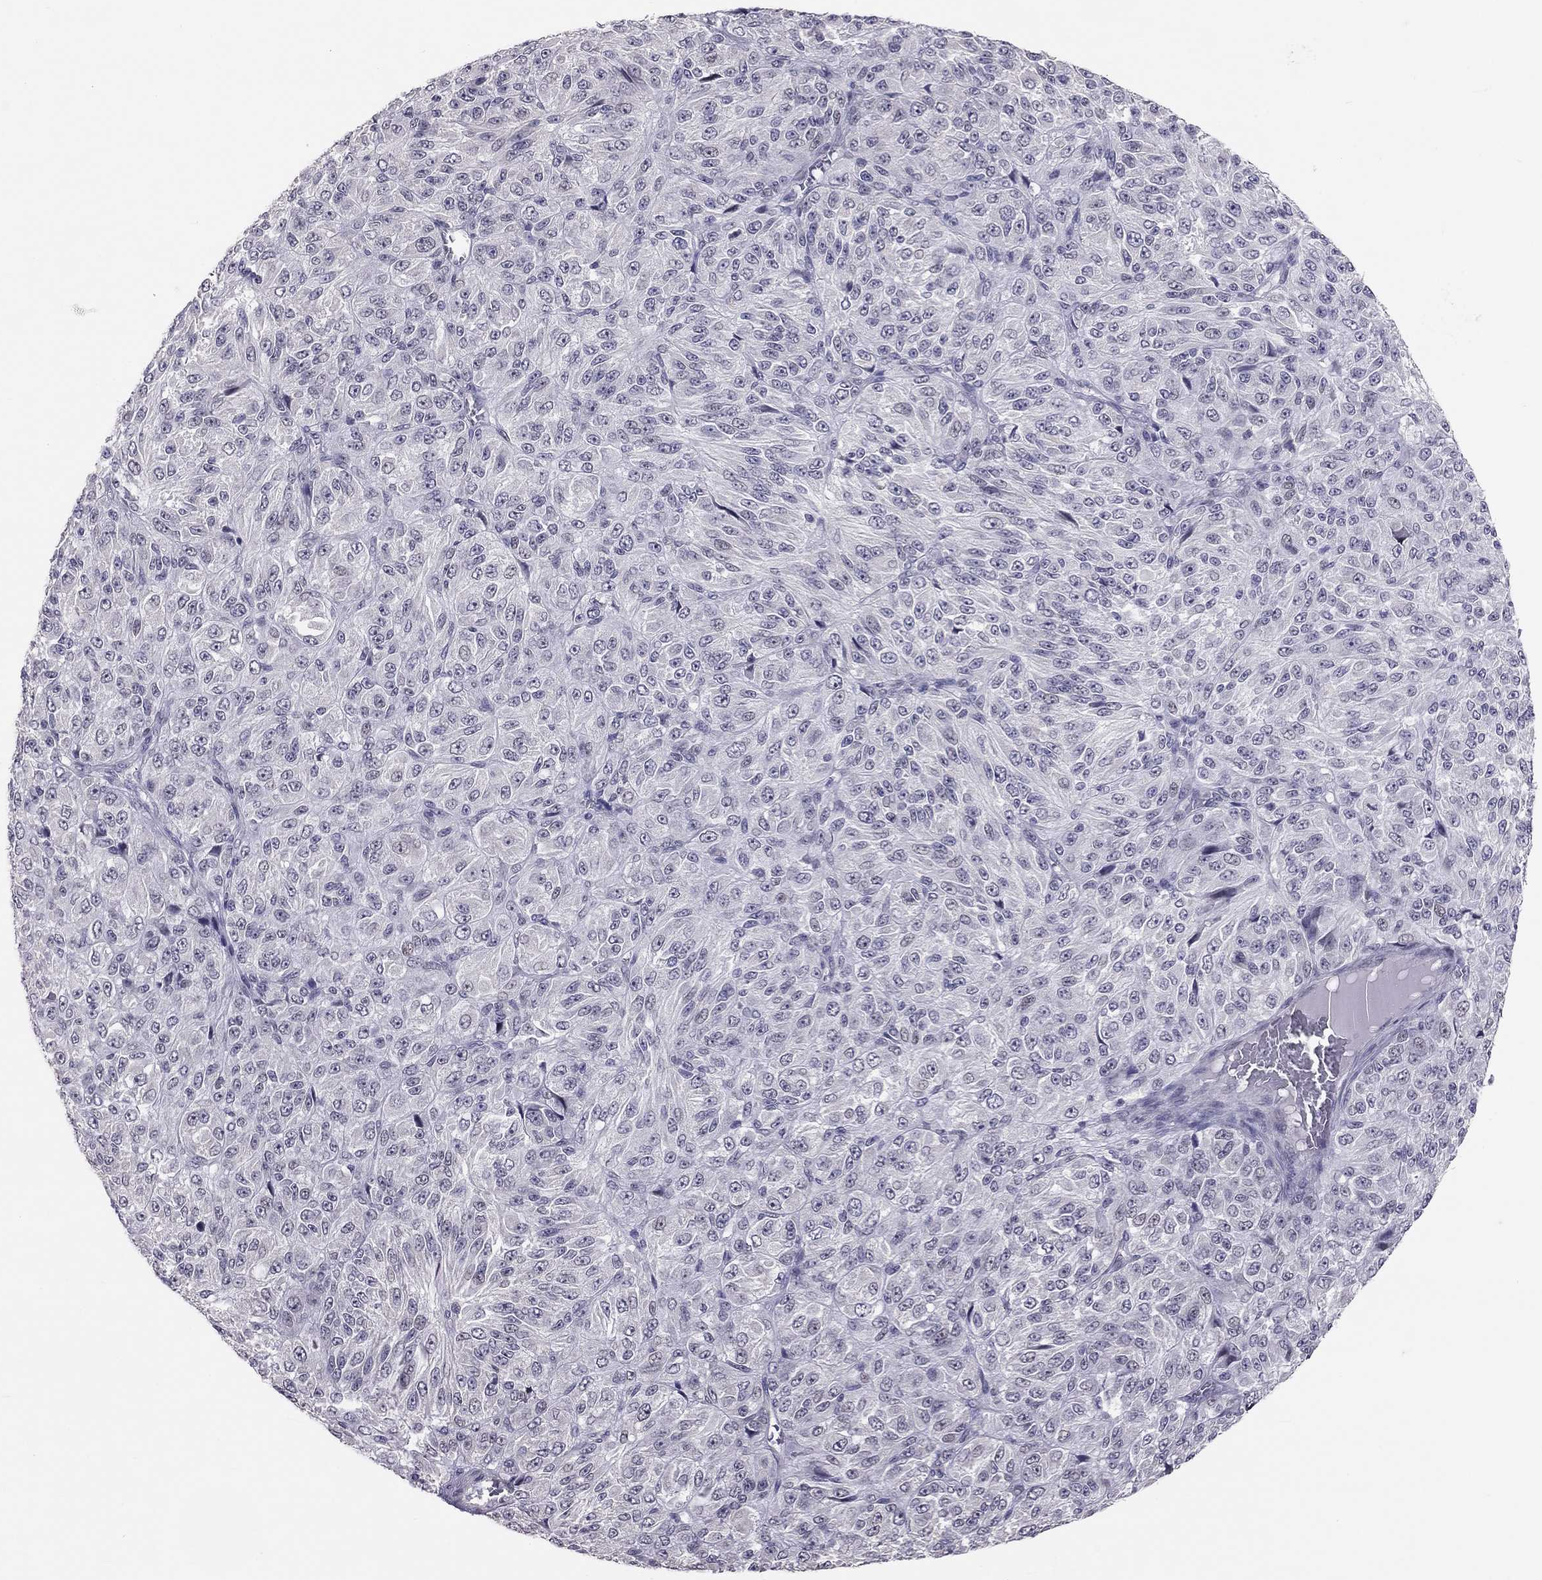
{"staining": {"intensity": "negative", "quantity": "none", "location": "none"}, "tissue": "melanoma", "cell_type": "Tumor cells", "image_type": "cancer", "snomed": [{"axis": "morphology", "description": "Malignant melanoma, Metastatic site"}, {"axis": "topography", "description": "Brain"}], "caption": "An image of human melanoma is negative for staining in tumor cells.", "gene": "HSF2BP", "patient": {"sex": "female", "age": 56}}